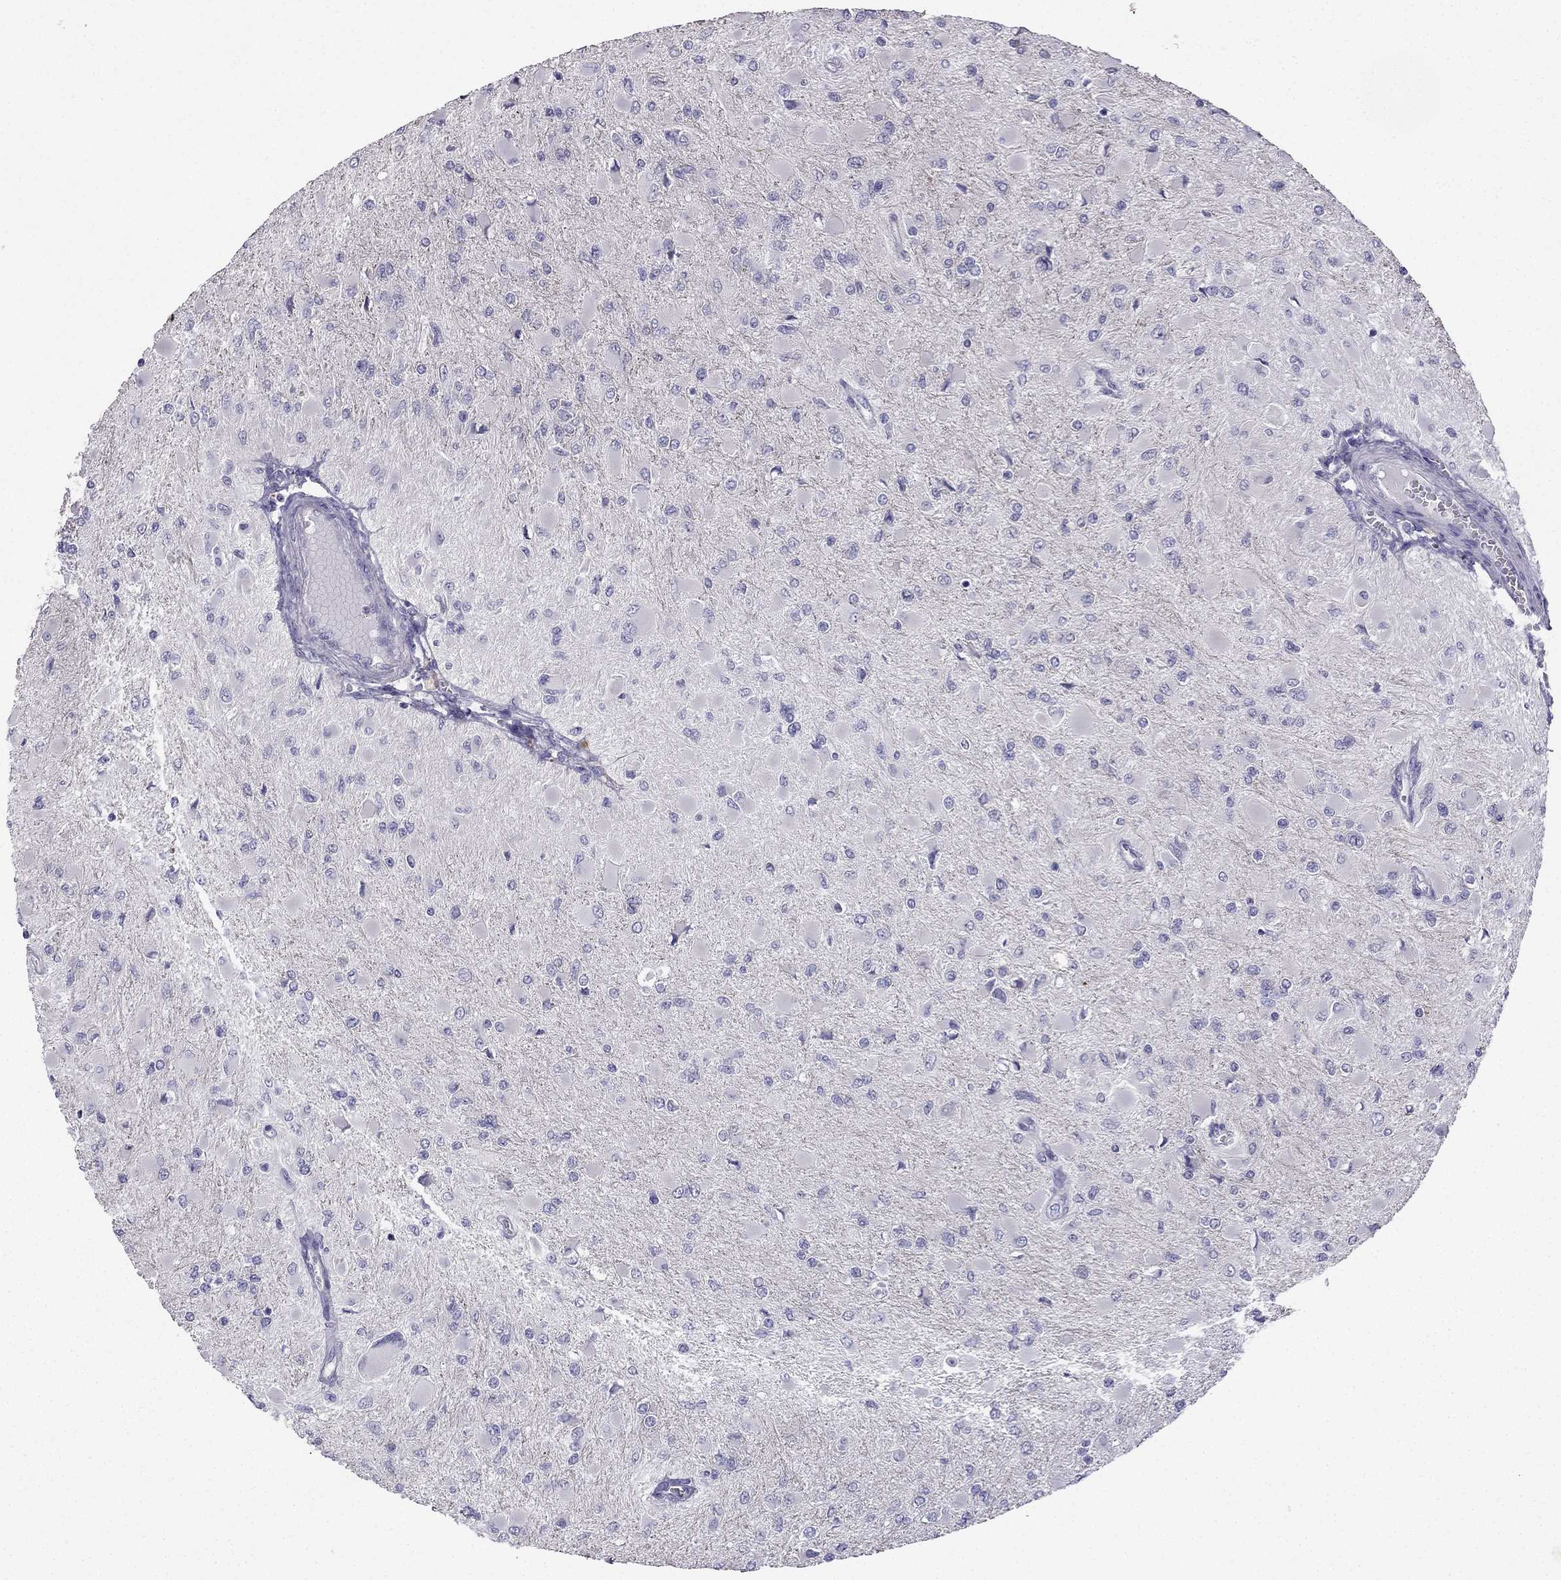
{"staining": {"intensity": "negative", "quantity": "none", "location": "none"}, "tissue": "glioma", "cell_type": "Tumor cells", "image_type": "cancer", "snomed": [{"axis": "morphology", "description": "Glioma, malignant, High grade"}, {"axis": "topography", "description": "Cerebral cortex"}], "caption": "Immunohistochemistry of human glioma reveals no positivity in tumor cells.", "gene": "UHRF1", "patient": {"sex": "female", "age": 36}}